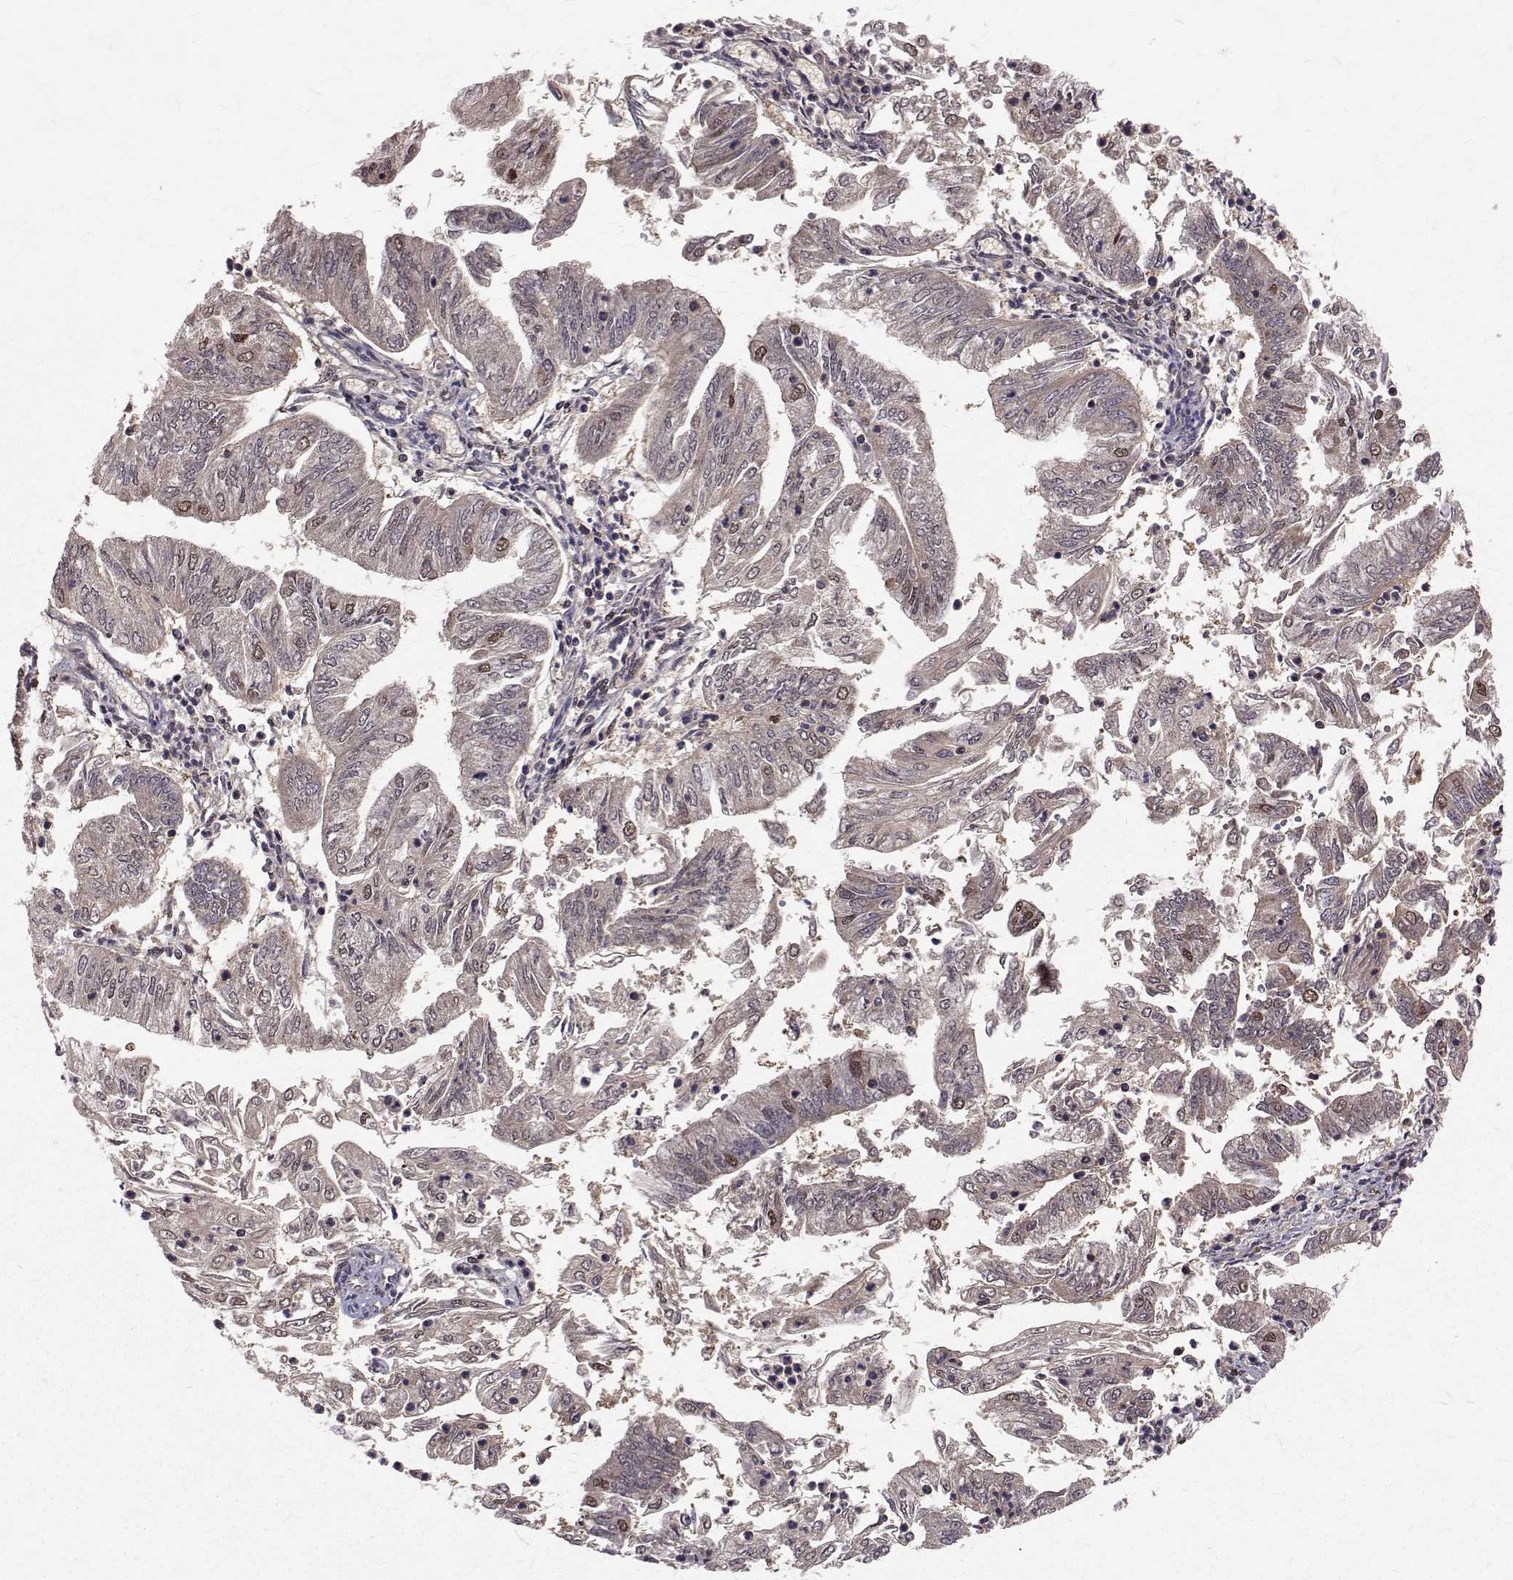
{"staining": {"intensity": "moderate", "quantity": "<25%", "location": "cytoplasmic/membranous,nuclear"}, "tissue": "endometrial cancer", "cell_type": "Tumor cells", "image_type": "cancer", "snomed": [{"axis": "morphology", "description": "Adenocarcinoma, NOS"}, {"axis": "topography", "description": "Endometrium"}], "caption": "Endometrial cancer stained with a protein marker demonstrates moderate staining in tumor cells.", "gene": "NIF3L1", "patient": {"sex": "female", "age": 55}}